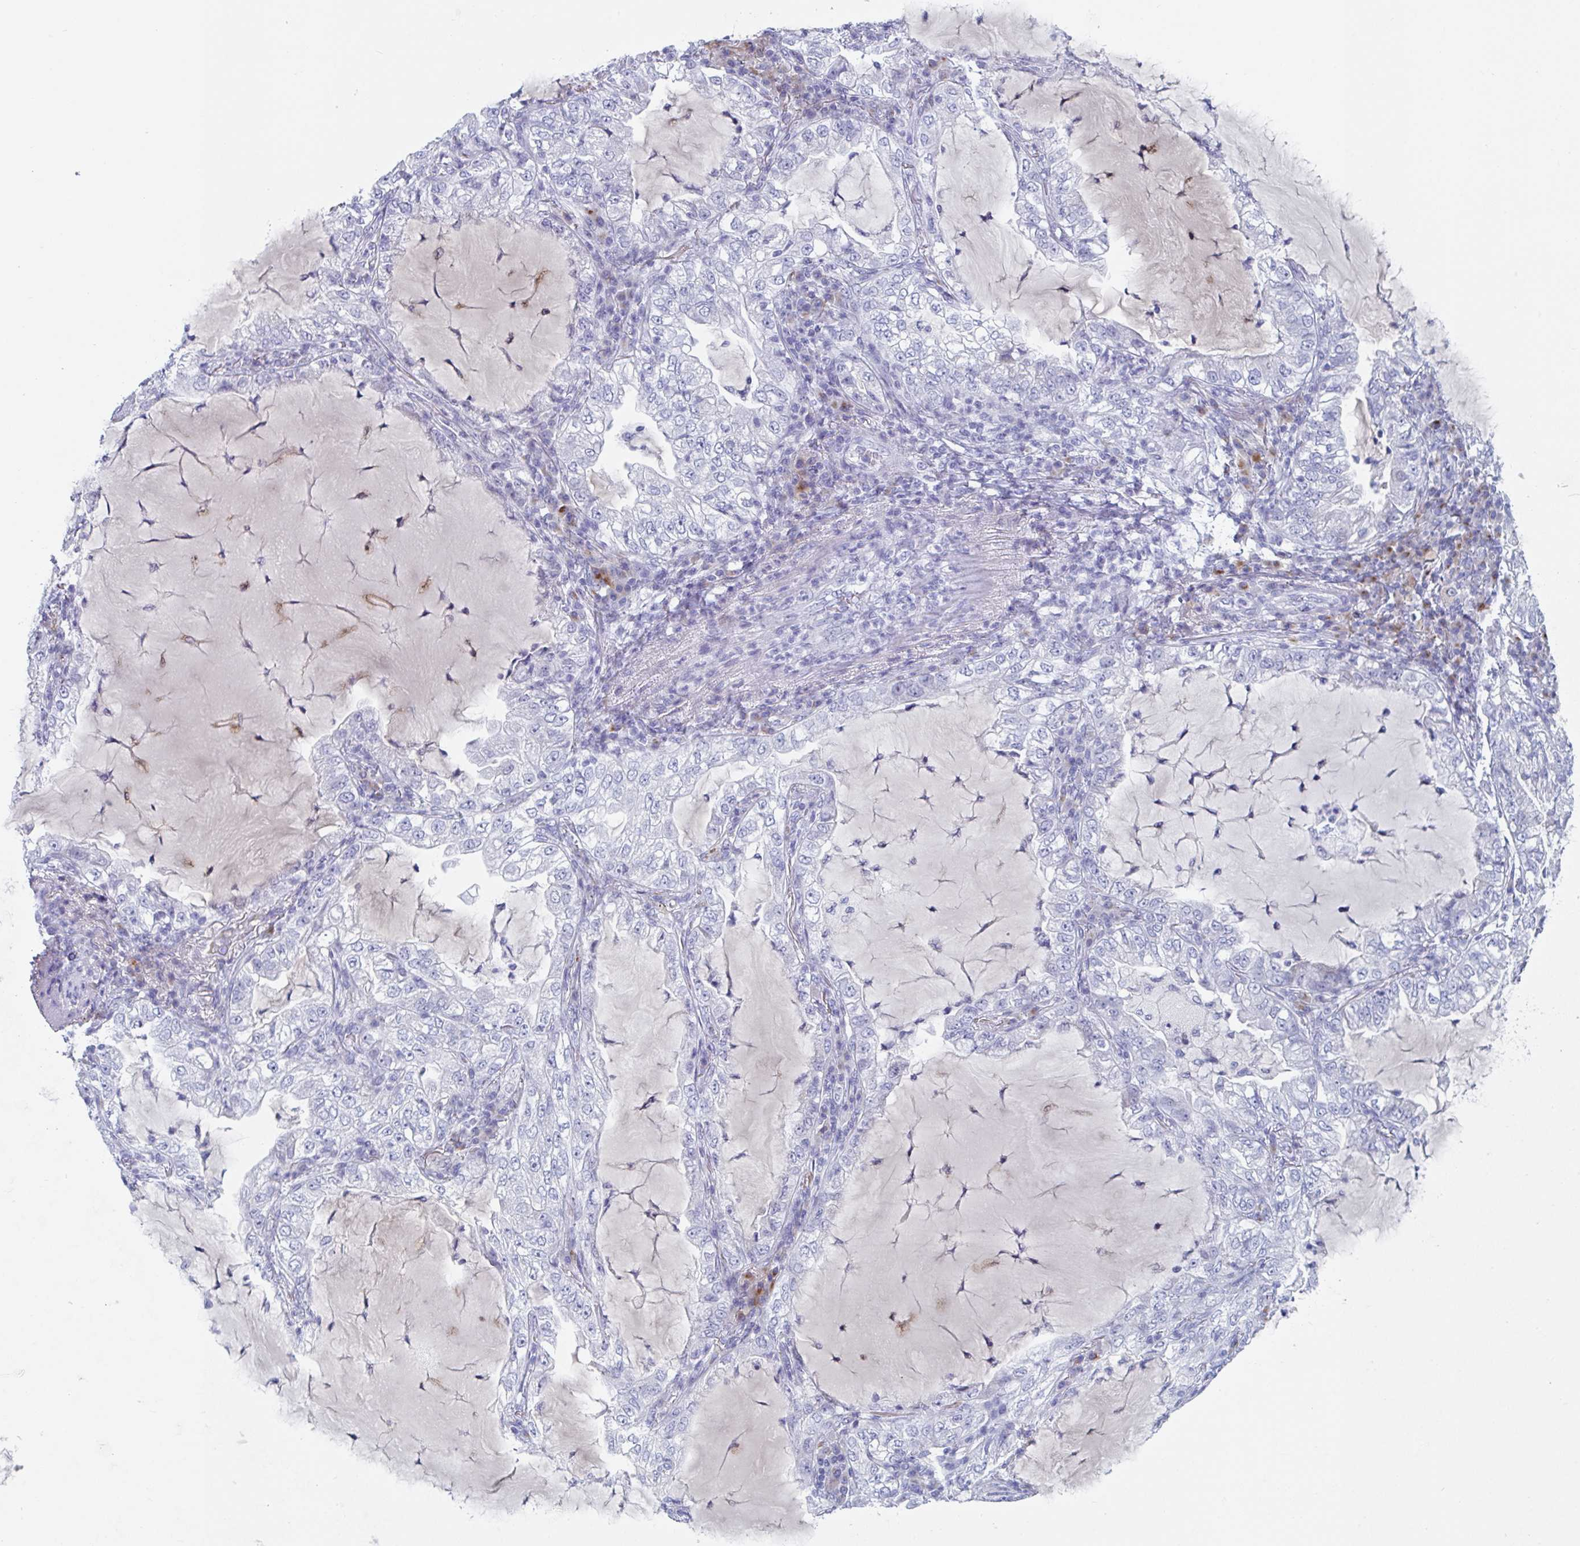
{"staining": {"intensity": "negative", "quantity": "none", "location": "none"}, "tissue": "lung cancer", "cell_type": "Tumor cells", "image_type": "cancer", "snomed": [{"axis": "morphology", "description": "Adenocarcinoma, NOS"}, {"axis": "topography", "description": "Lung"}], "caption": "Histopathology image shows no significant protein positivity in tumor cells of lung adenocarcinoma. (DAB (3,3'-diaminobenzidine) IHC visualized using brightfield microscopy, high magnification).", "gene": "NT5C3B", "patient": {"sex": "female", "age": 73}}